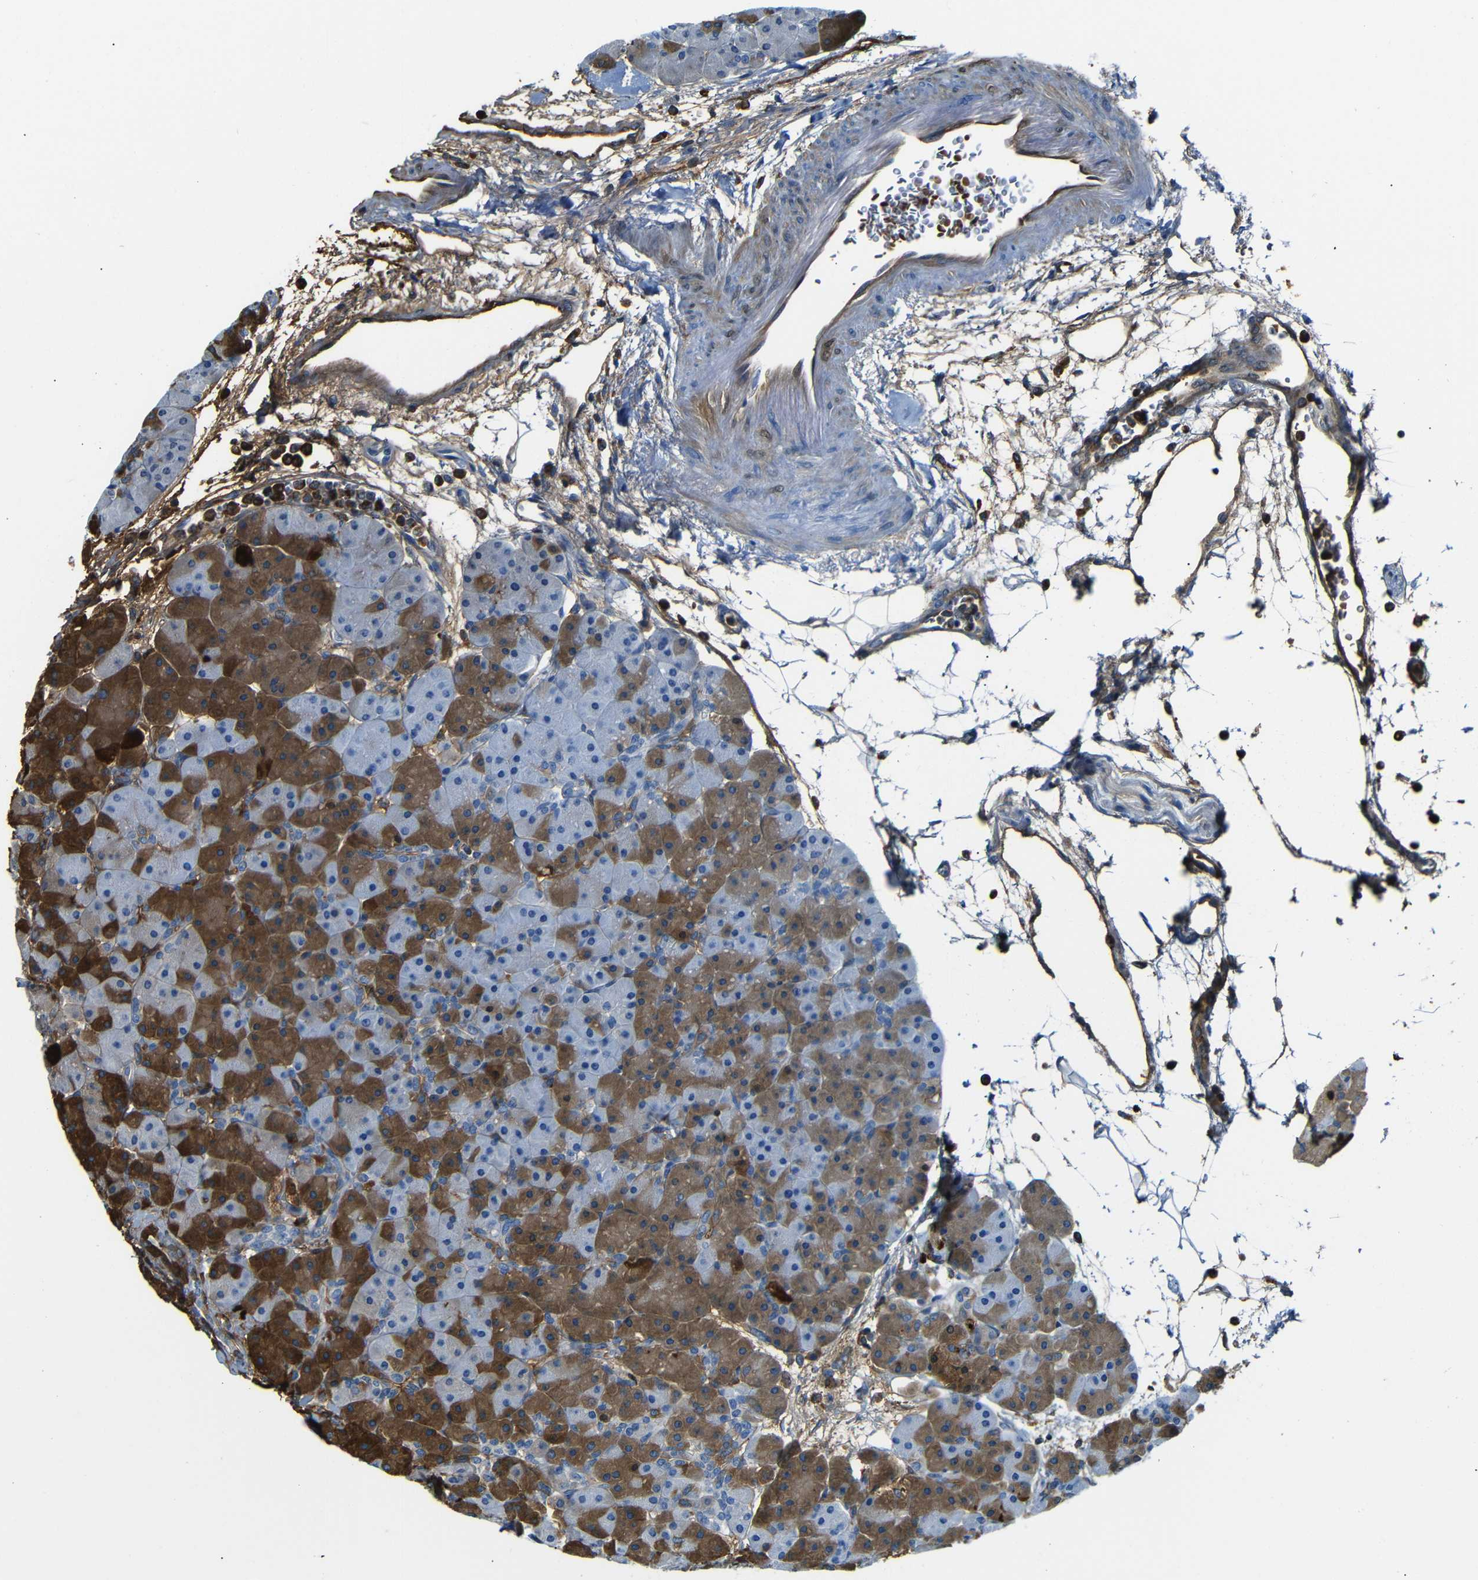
{"staining": {"intensity": "strong", "quantity": "25%-75%", "location": "cytoplasmic/membranous"}, "tissue": "pancreas", "cell_type": "Exocrine glandular cells", "image_type": "normal", "snomed": [{"axis": "morphology", "description": "Normal tissue, NOS"}, {"axis": "topography", "description": "Pancreas"}], "caption": "A high-resolution photomicrograph shows IHC staining of normal pancreas, which demonstrates strong cytoplasmic/membranous positivity in about 25%-75% of exocrine glandular cells.", "gene": "SERPINA1", "patient": {"sex": "male", "age": 66}}